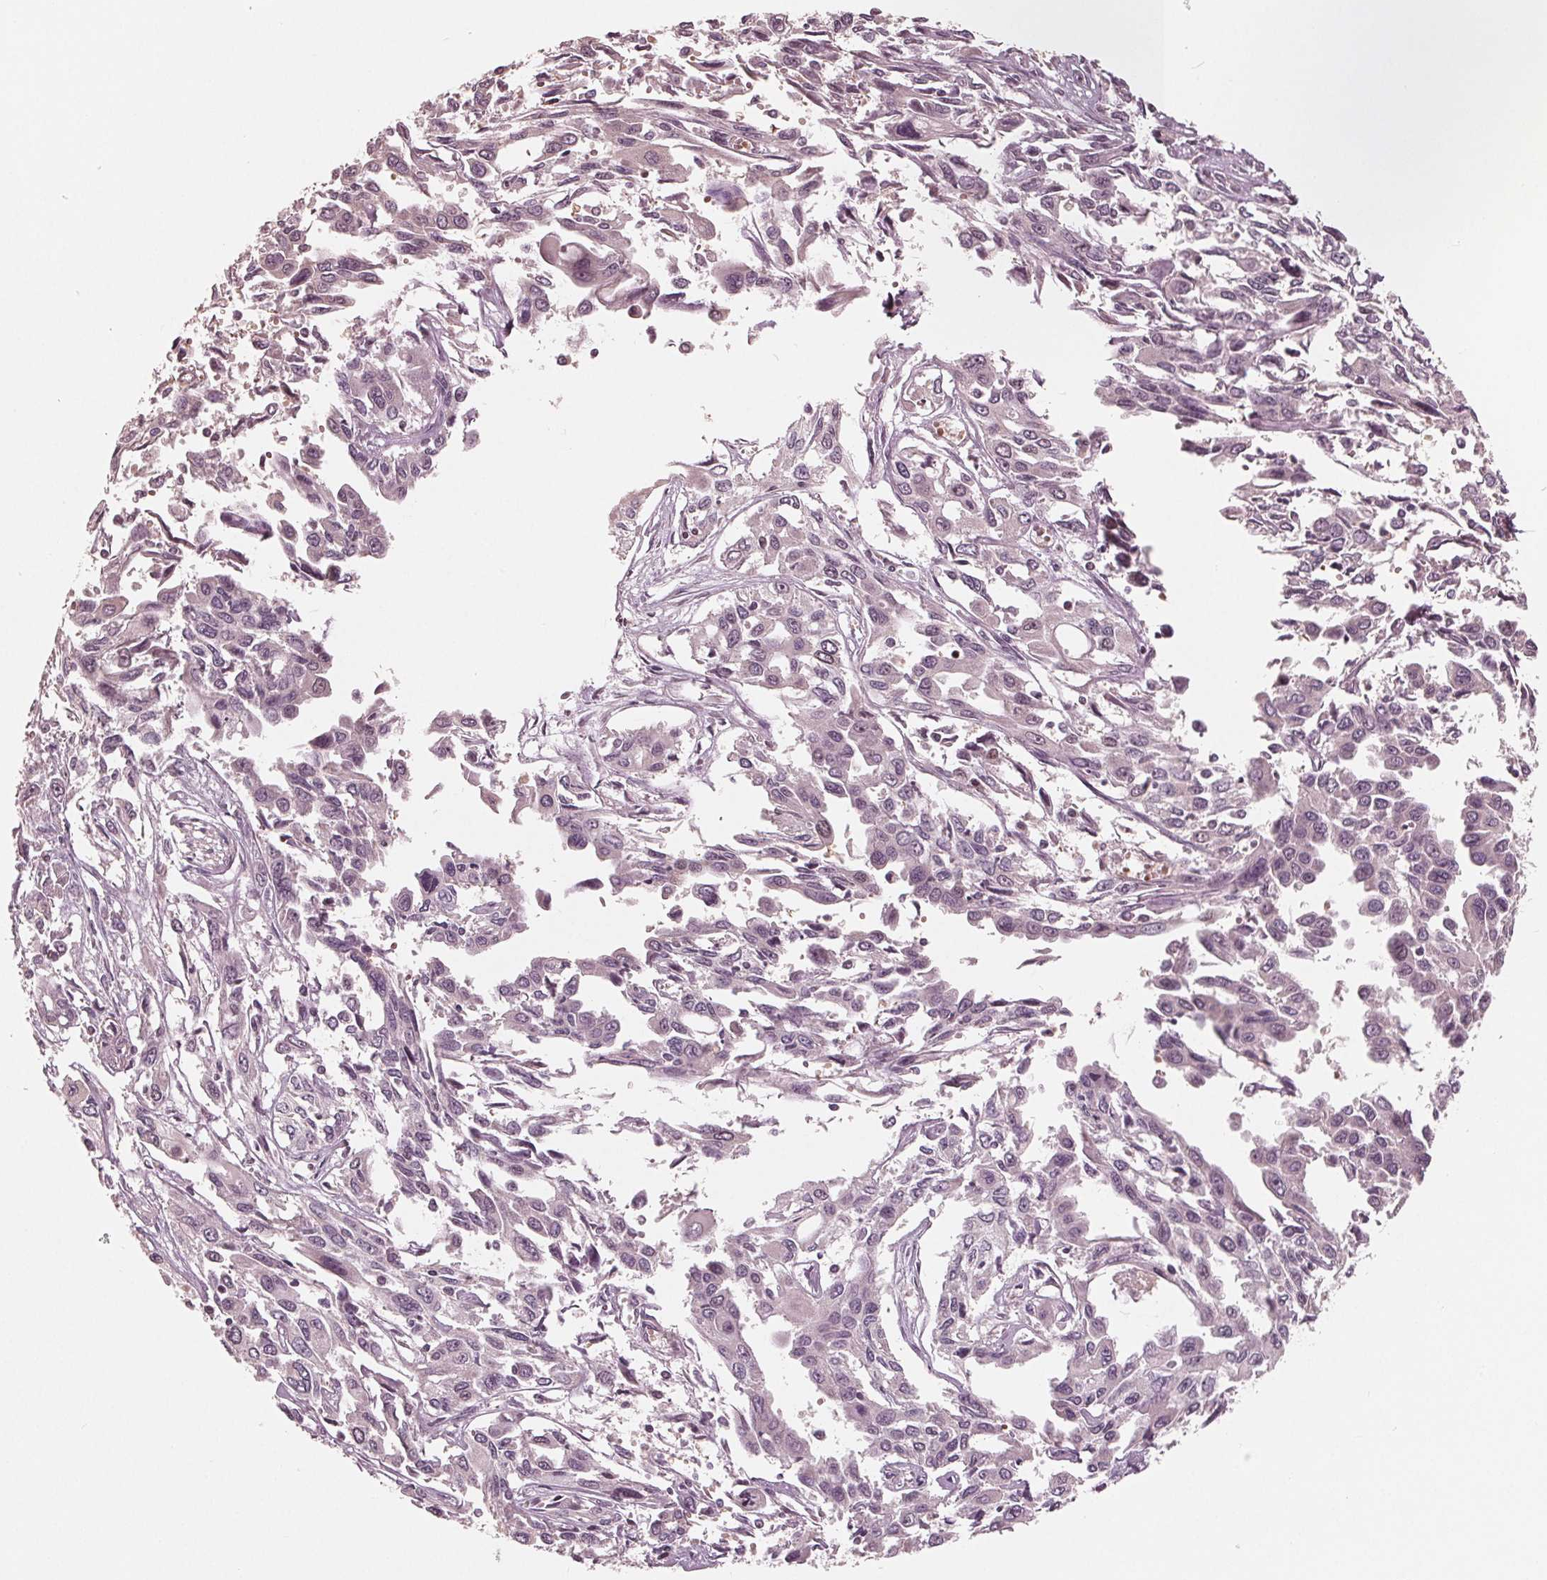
{"staining": {"intensity": "negative", "quantity": "none", "location": "none"}, "tissue": "pancreatic cancer", "cell_type": "Tumor cells", "image_type": "cancer", "snomed": [{"axis": "morphology", "description": "Adenocarcinoma, NOS"}, {"axis": "topography", "description": "Pancreas"}], "caption": "Tumor cells are negative for brown protein staining in pancreatic cancer (adenocarcinoma). The staining is performed using DAB brown chromogen with nuclei counter-stained in using hematoxylin.", "gene": "HIRIP3", "patient": {"sex": "female", "age": 55}}